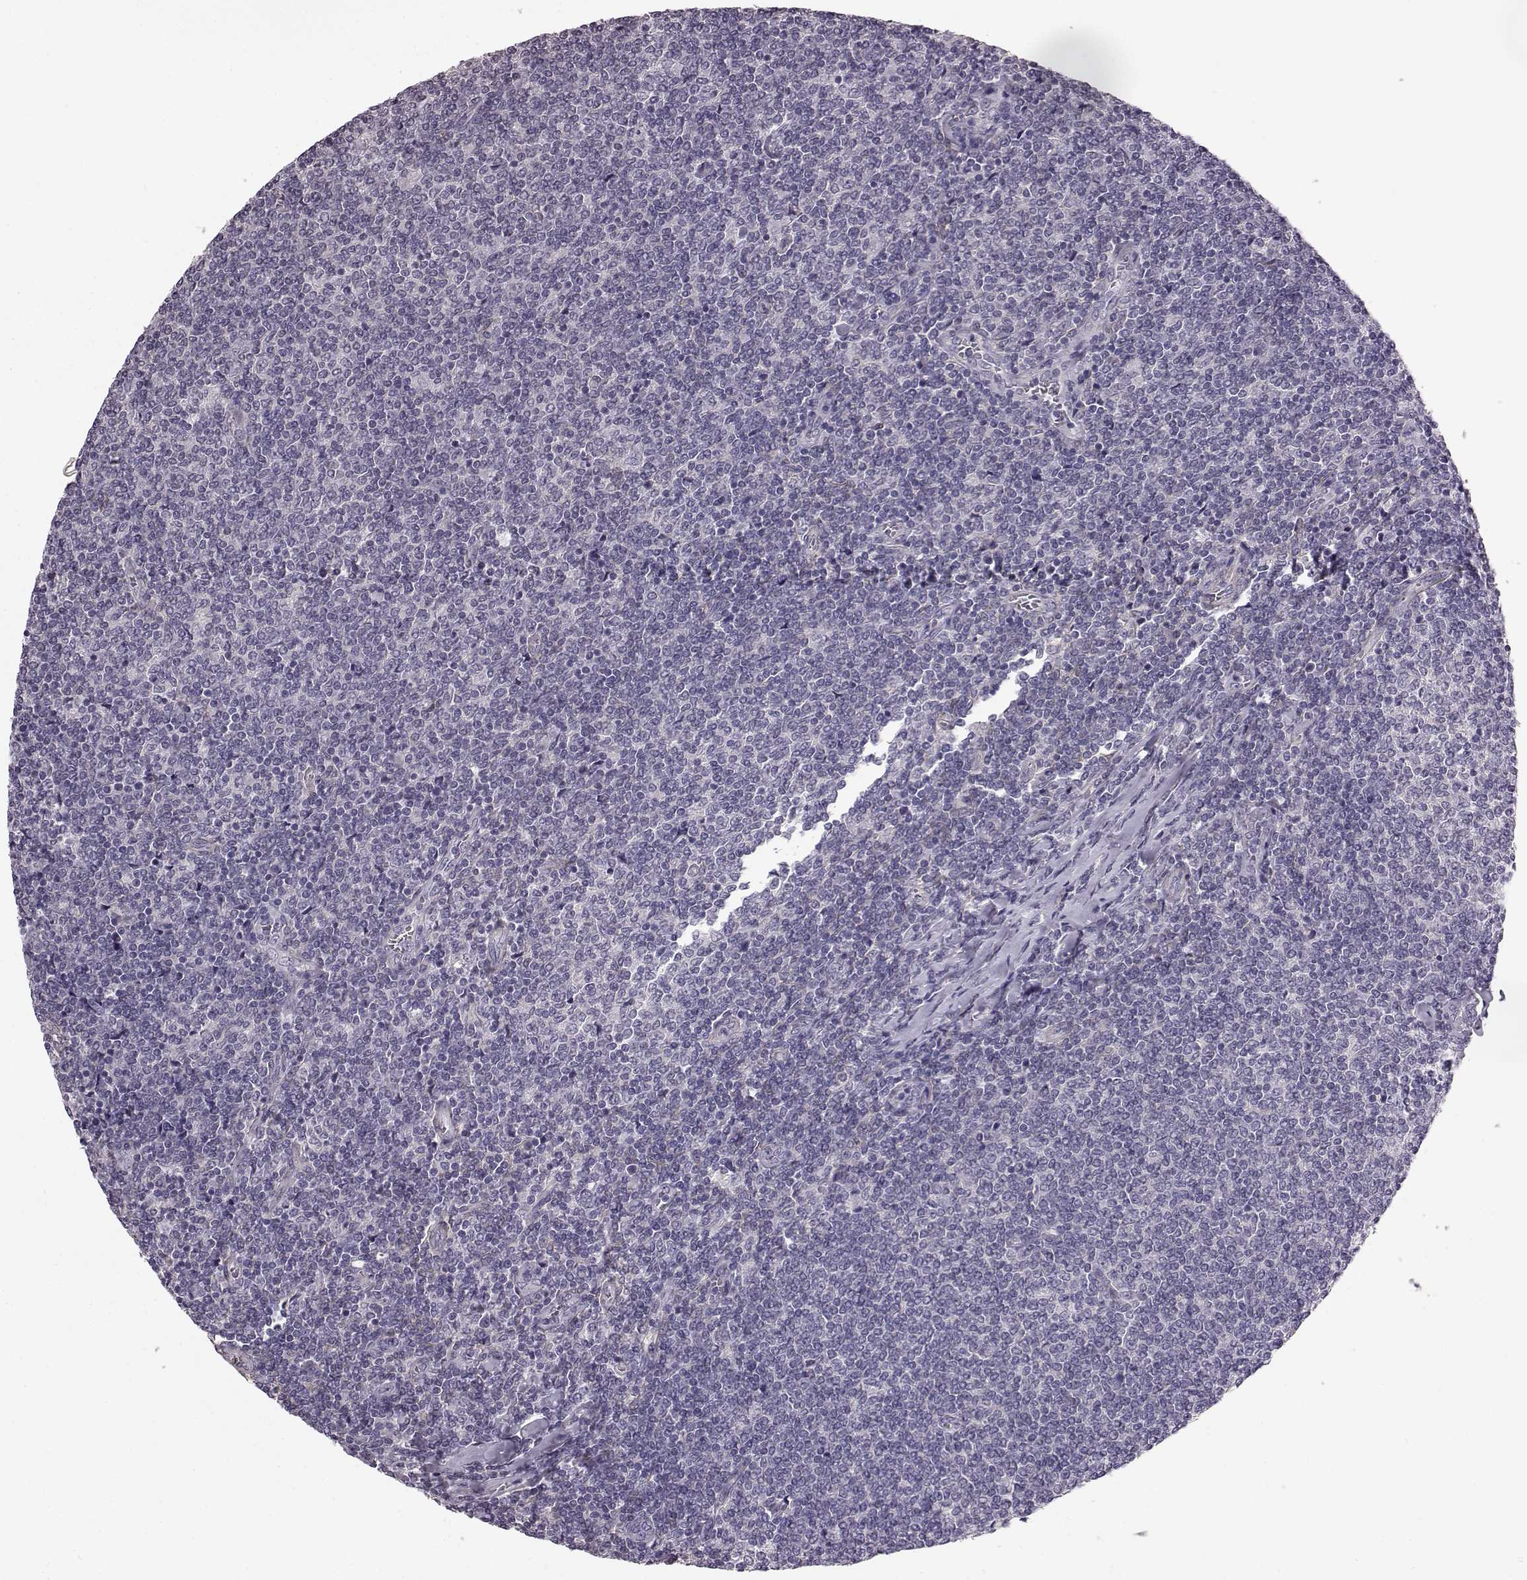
{"staining": {"intensity": "negative", "quantity": "none", "location": "none"}, "tissue": "lymphoma", "cell_type": "Tumor cells", "image_type": "cancer", "snomed": [{"axis": "morphology", "description": "Malignant lymphoma, non-Hodgkin's type, Low grade"}, {"axis": "topography", "description": "Lymph node"}], "caption": "High magnification brightfield microscopy of malignant lymphoma, non-Hodgkin's type (low-grade) stained with DAB (3,3'-diaminobenzidine) (brown) and counterstained with hematoxylin (blue): tumor cells show no significant positivity.", "gene": "GRK1", "patient": {"sex": "male", "age": 52}}